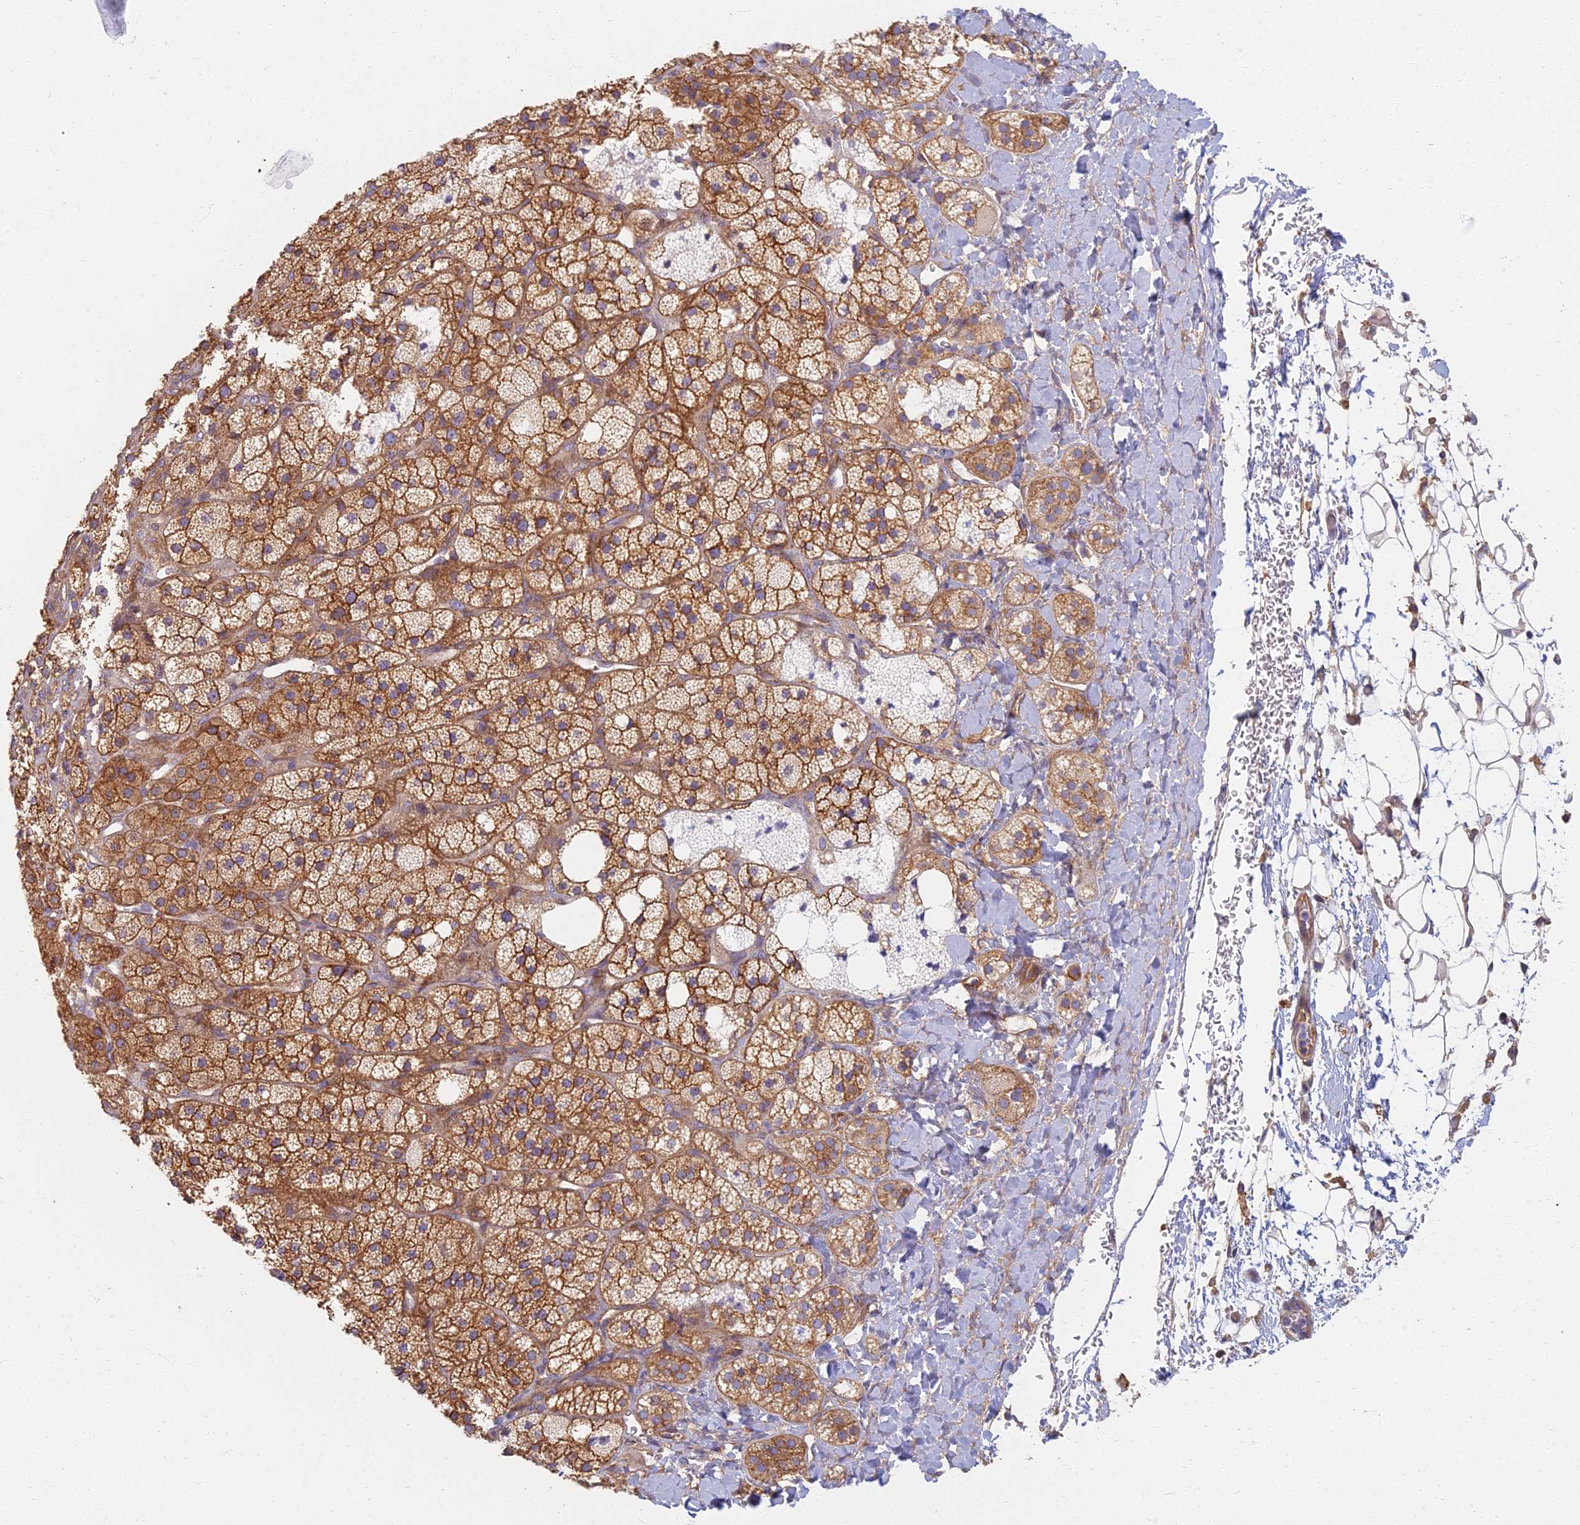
{"staining": {"intensity": "strong", "quantity": ">75%", "location": "cytoplasmic/membranous"}, "tissue": "adrenal gland", "cell_type": "Glandular cells", "image_type": "normal", "snomed": [{"axis": "morphology", "description": "Normal tissue, NOS"}, {"axis": "topography", "description": "Adrenal gland"}], "caption": "An image of adrenal gland stained for a protein demonstrates strong cytoplasmic/membranous brown staining in glandular cells.", "gene": "RBSN", "patient": {"sex": "male", "age": 61}}